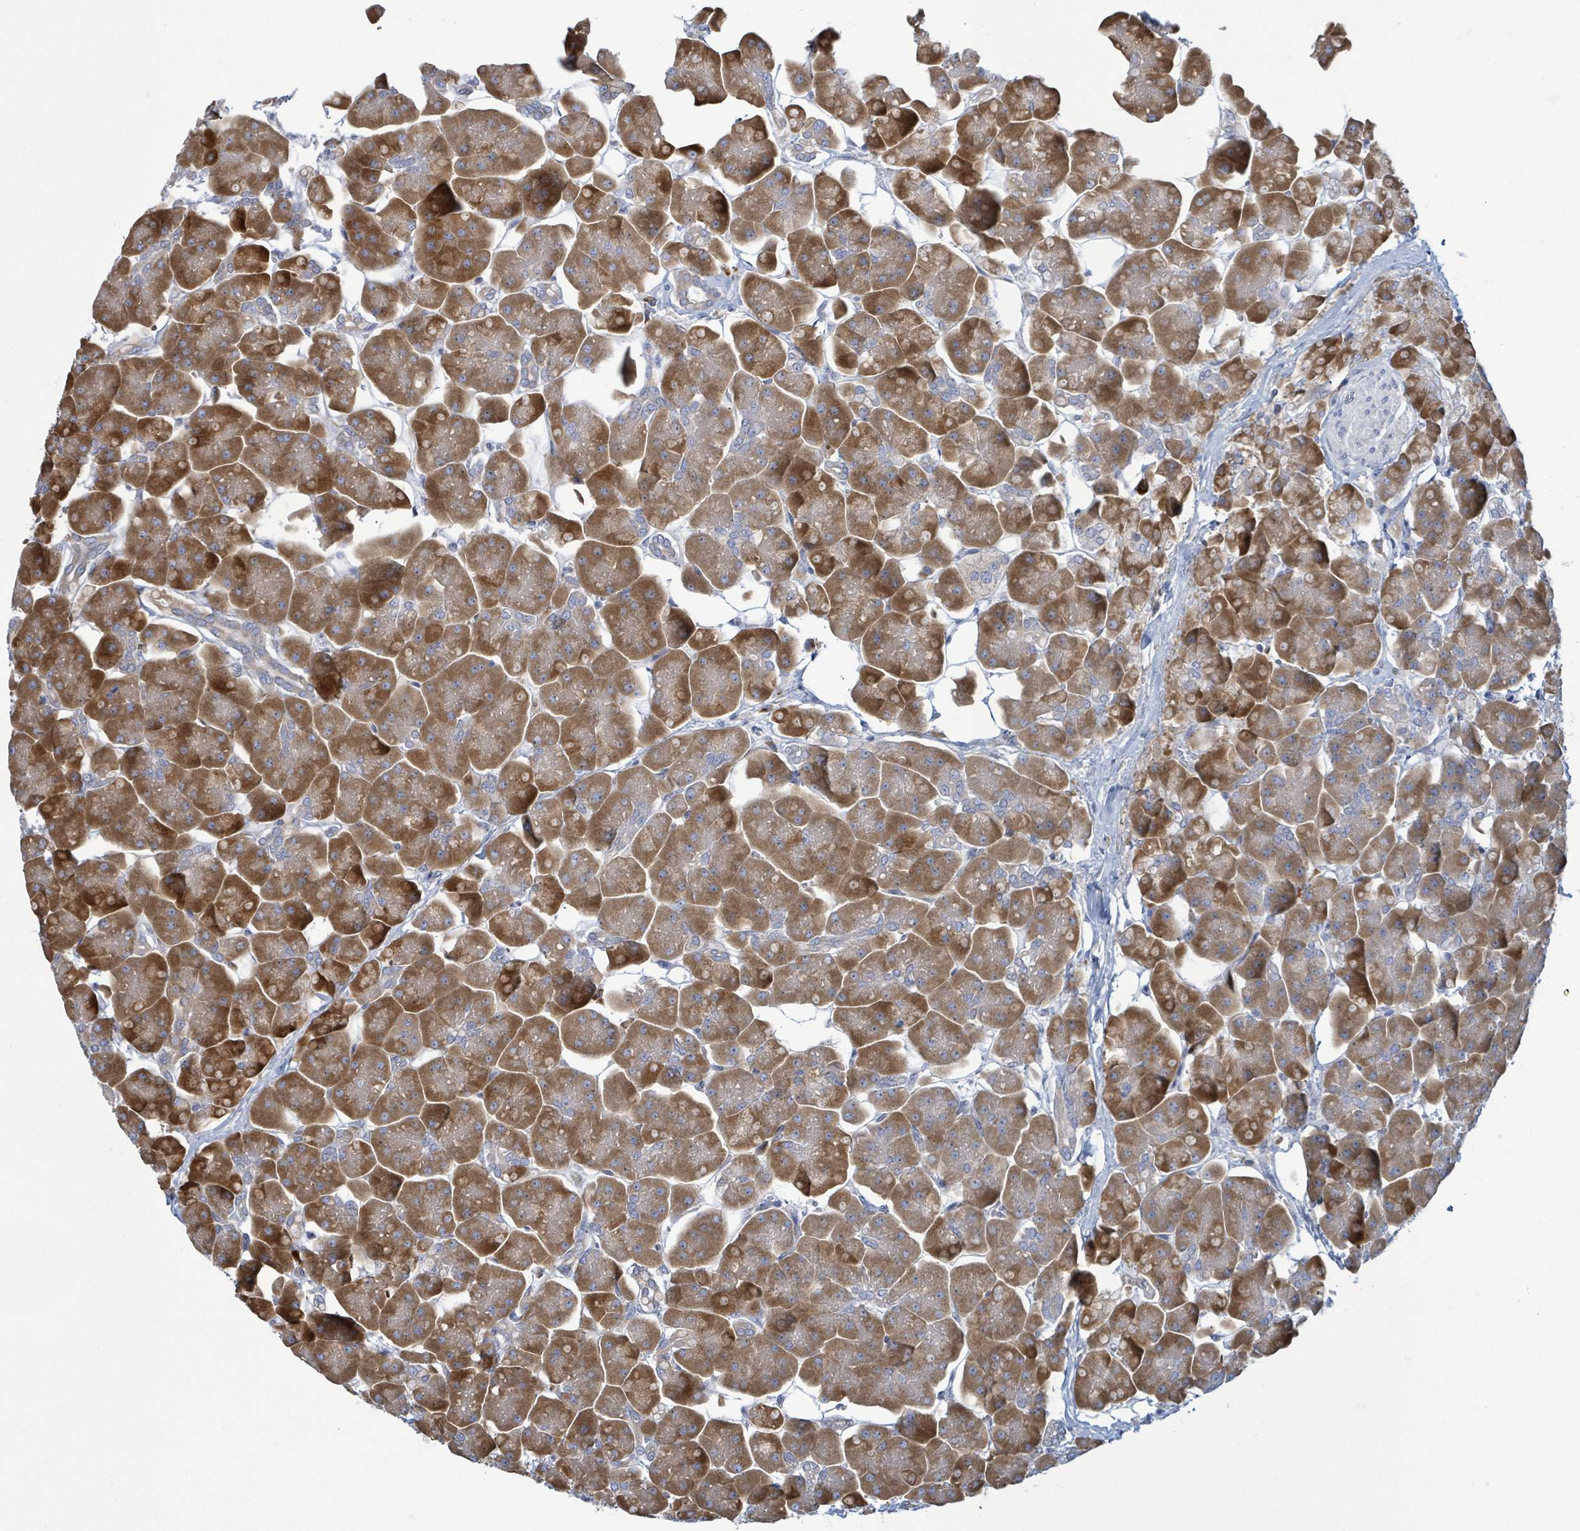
{"staining": {"intensity": "moderate", "quantity": ">75%", "location": "cytoplasmic/membranous"}, "tissue": "pancreas", "cell_type": "Exocrine glandular cells", "image_type": "normal", "snomed": [{"axis": "morphology", "description": "Normal tissue, NOS"}, {"axis": "topography", "description": "Pancreas"}], "caption": "Brown immunohistochemical staining in benign pancreas displays moderate cytoplasmic/membranous positivity in about >75% of exocrine glandular cells.", "gene": "SIRPB1", "patient": {"sex": "male", "age": 66}}